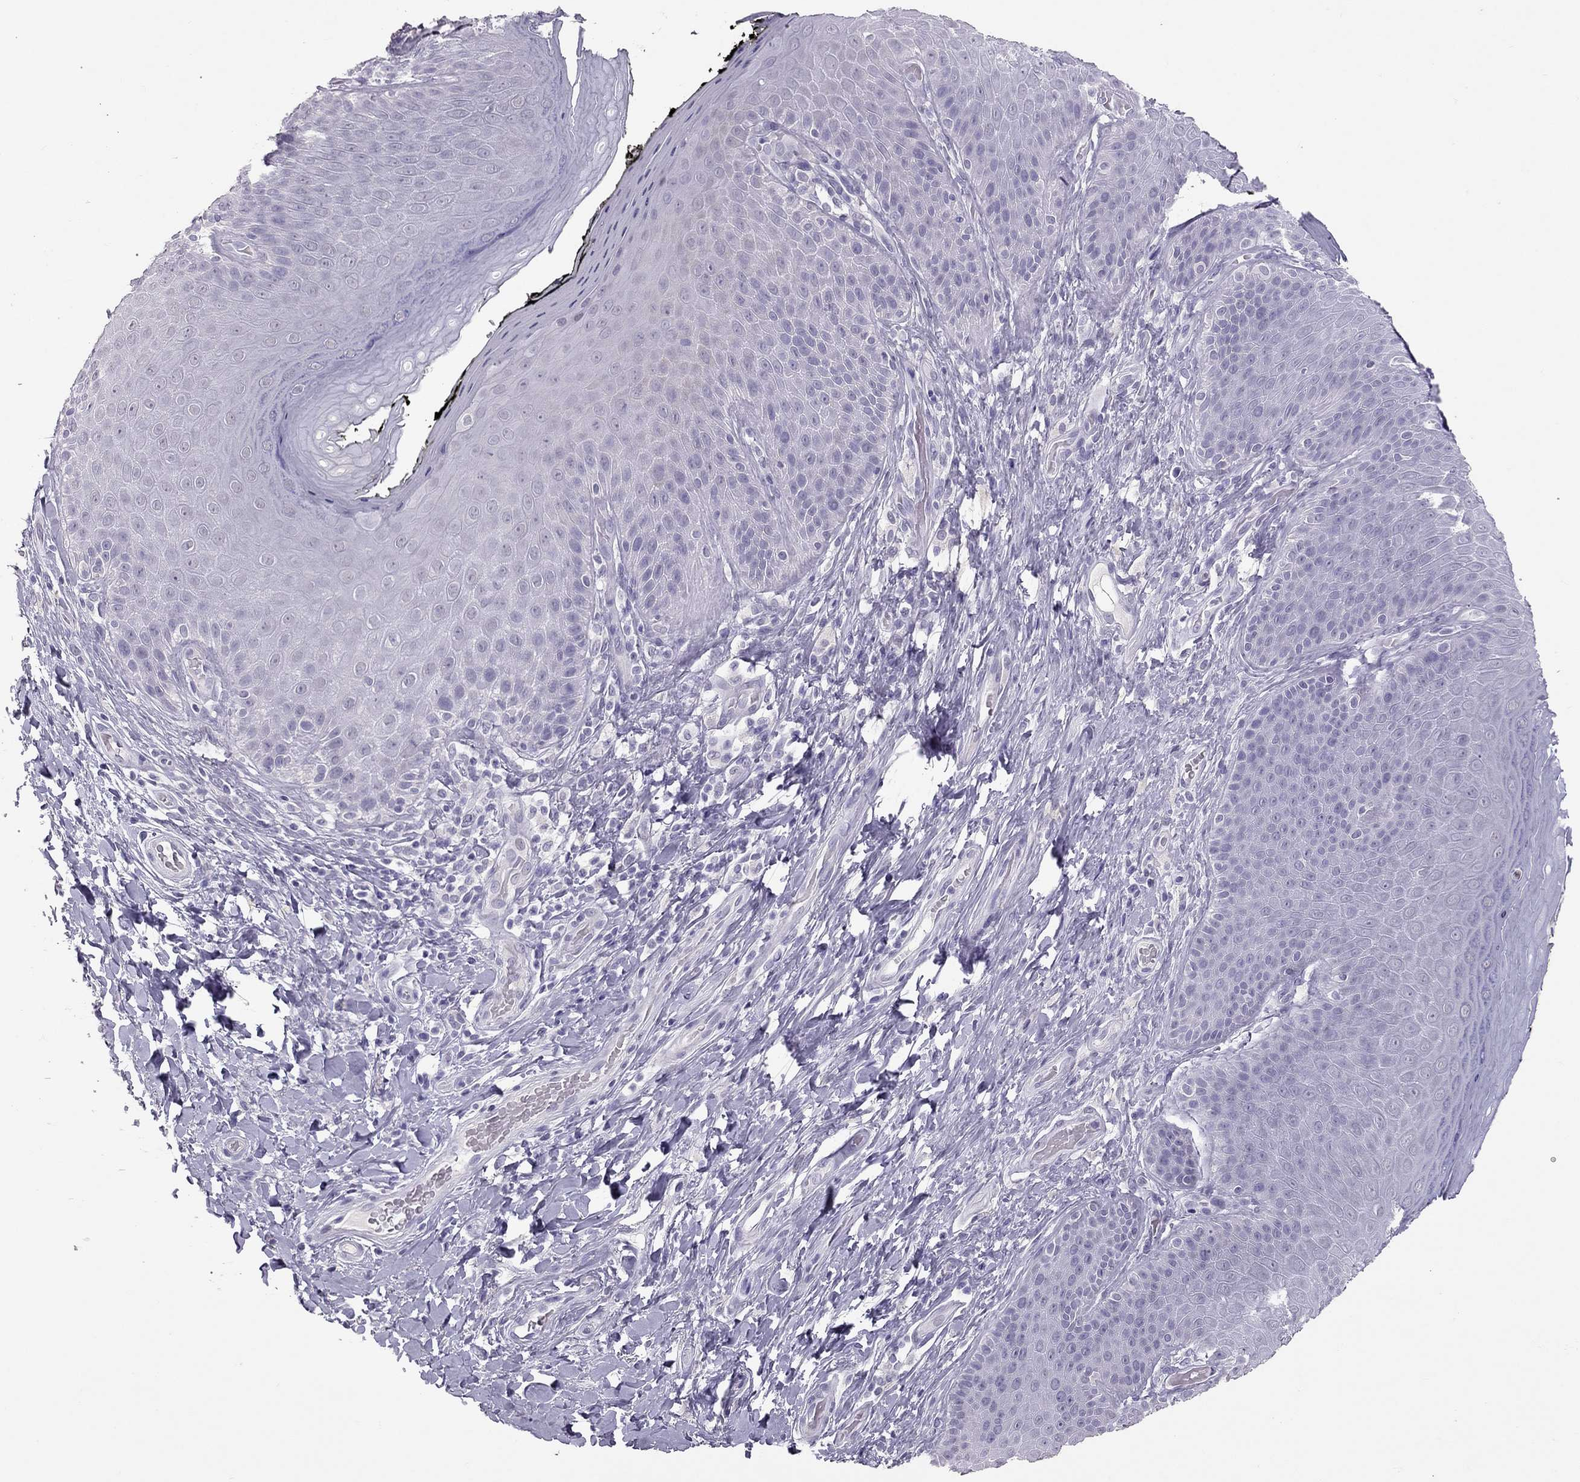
{"staining": {"intensity": "negative", "quantity": "none", "location": "none"}, "tissue": "skin", "cell_type": "Epidermal cells", "image_type": "normal", "snomed": [{"axis": "morphology", "description": "Normal tissue, NOS"}, {"axis": "topography", "description": "Skeletal muscle"}, {"axis": "topography", "description": "Anal"}, {"axis": "topography", "description": "Peripheral nerve tissue"}], "caption": "Immunohistochemistry (IHC) histopathology image of benign skin: skin stained with DAB displays no significant protein staining in epidermal cells.", "gene": "PSMB11", "patient": {"sex": "male", "age": 53}}